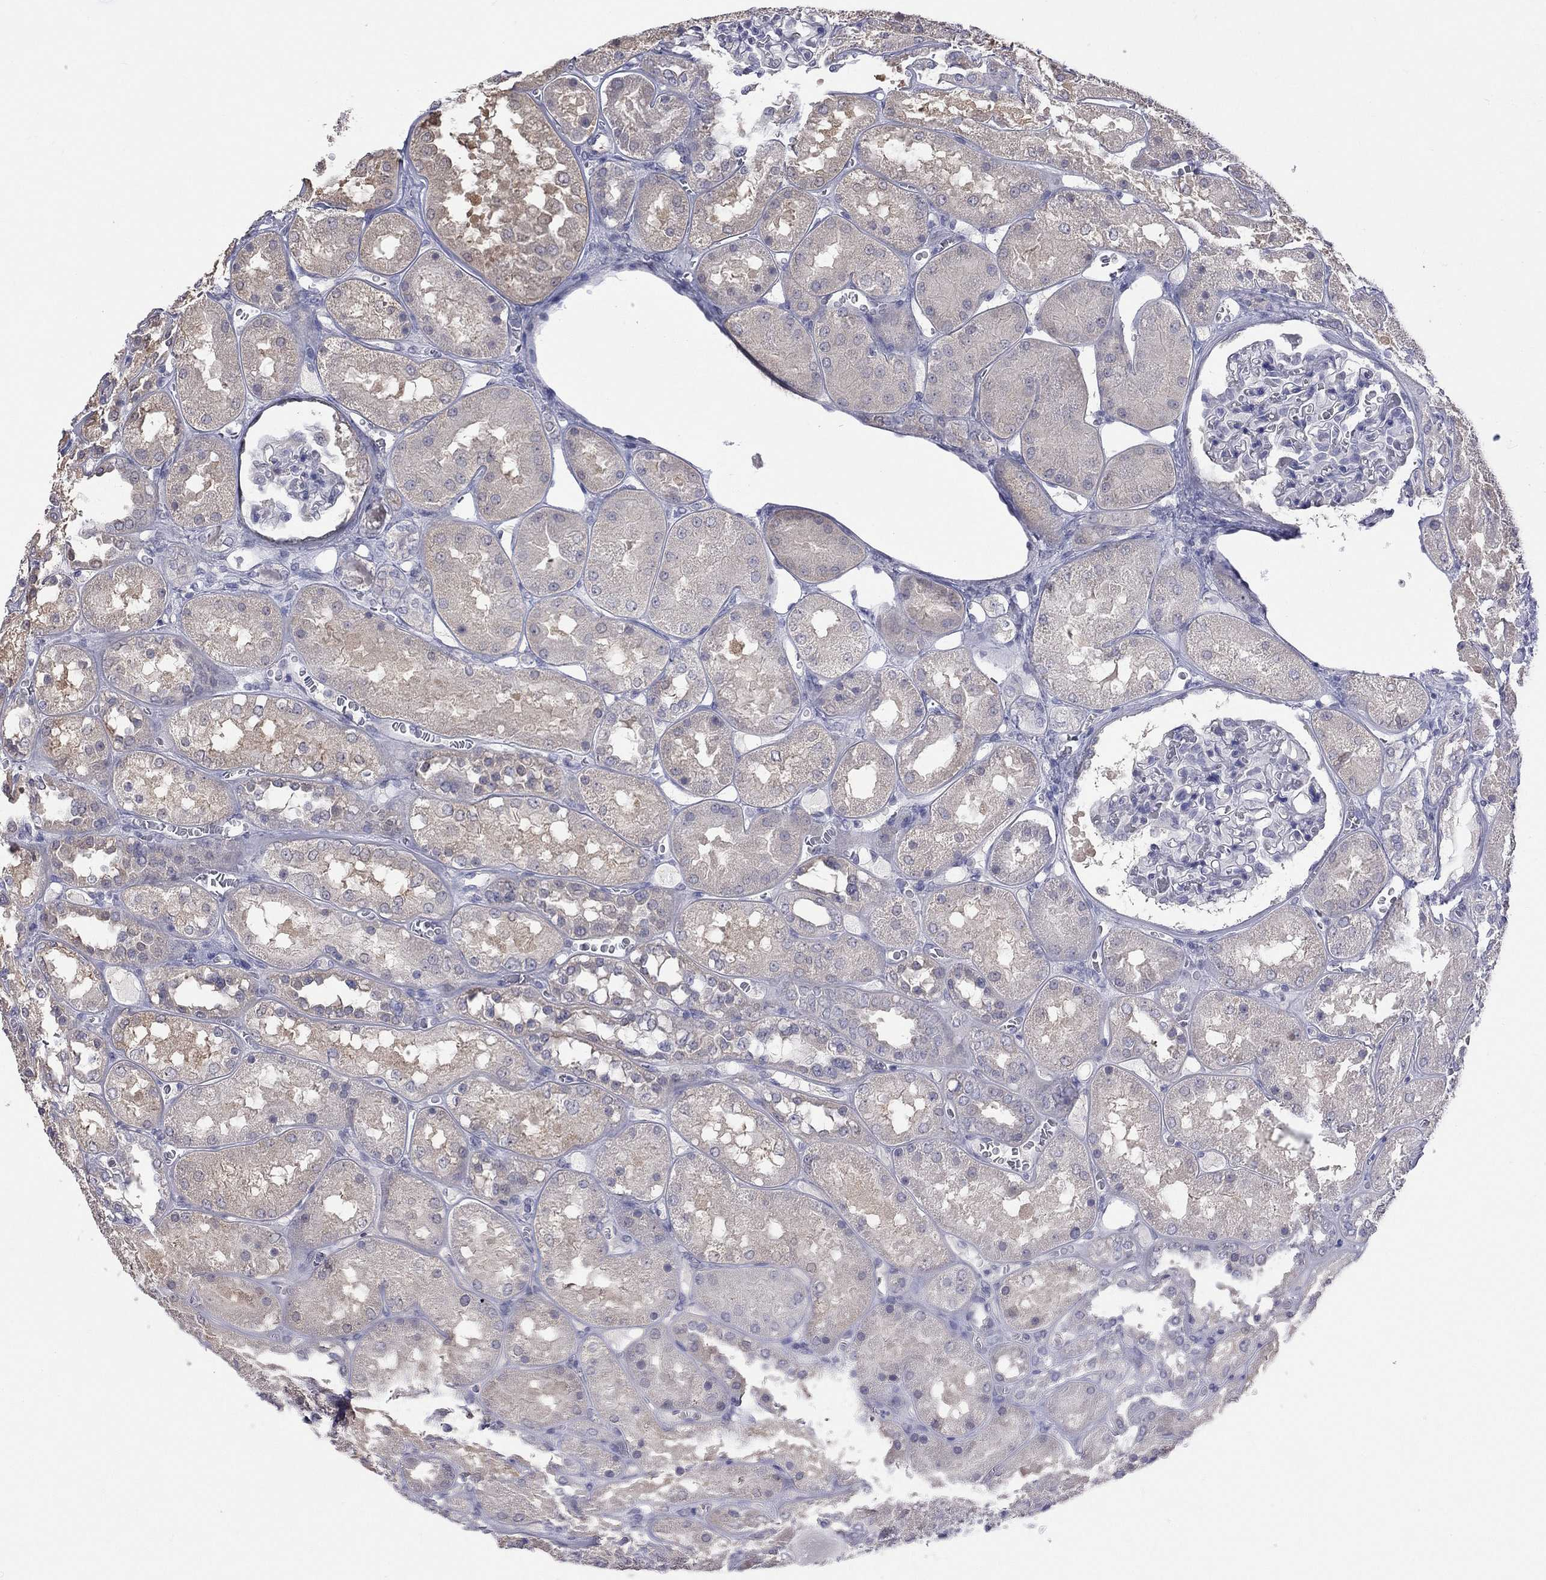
{"staining": {"intensity": "negative", "quantity": "none", "location": "none"}, "tissue": "kidney", "cell_type": "Cells in glomeruli", "image_type": "normal", "snomed": [{"axis": "morphology", "description": "Normal tissue, NOS"}, {"axis": "topography", "description": "Kidney"}], "caption": "Immunohistochemistry micrograph of normal human kidney stained for a protein (brown), which demonstrates no positivity in cells in glomeruli. The staining was performed using DAB (3,3'-diaminobenzidine) to visualize the protein expression in brown, while the nuclei were stained in blue with hematoxylin (Magnification: 20x).", "gene": "HYLS1", "patient": {"sex": "male", "age": 73}}